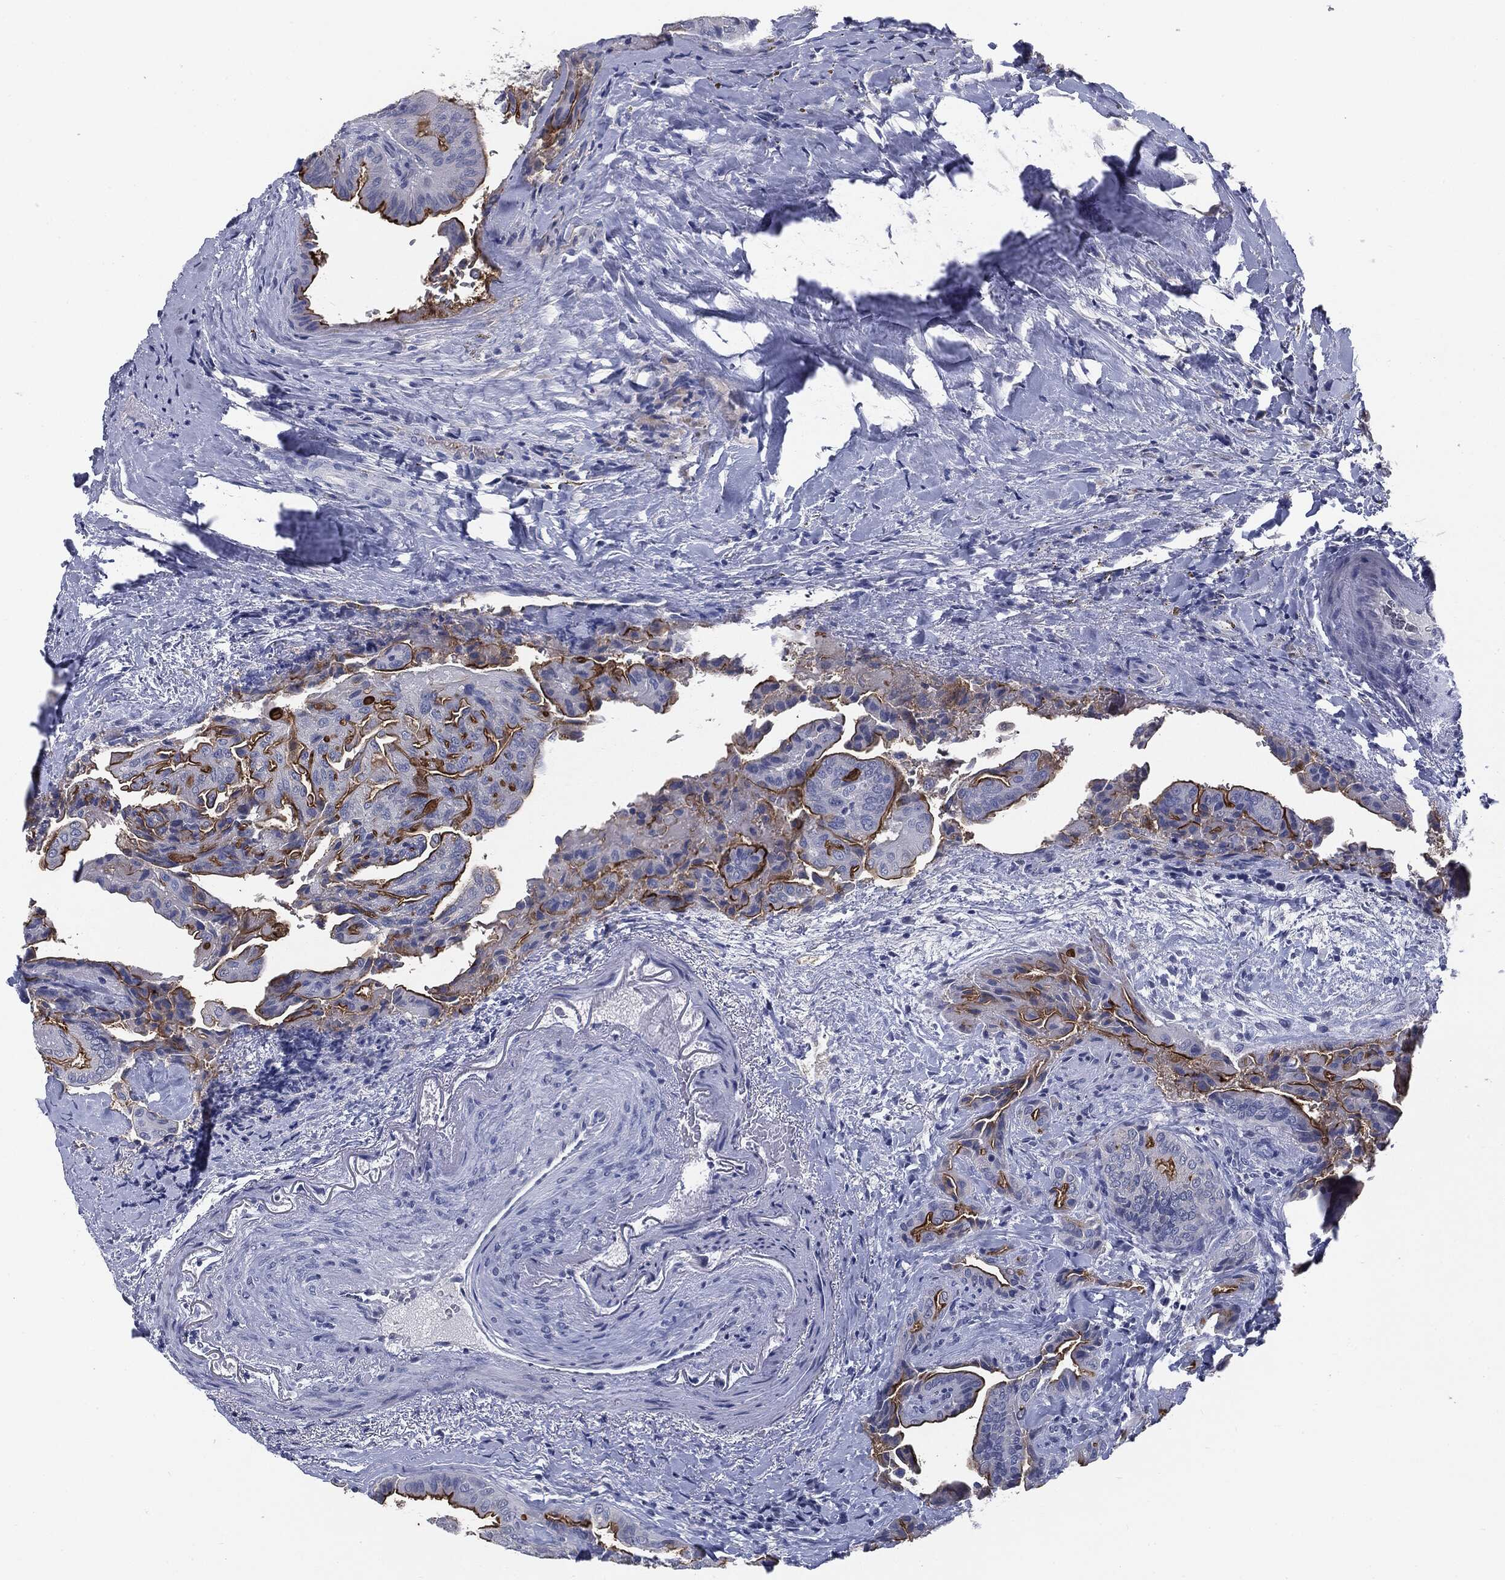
{"staining": {"intensity": "strong", "quantity": "25%-75%", "location": "cytoplasmic/membranous"}, "tissue": "thyroid cancer", "cell_type": "Tumor cells", "image_type": "cancer", "snomed": [{"axis": "morphology", "description": "Papillary adenocarcinoma, NOS"}, {"axis": "topography", "description": "Thyroid gland"}], "caption": "Immunohistochemical staining of thyroid cancer (papillary adenocarcinoma) reveals strong cytoplasmic/membranous protein positivity in approximately 25%-75% of tumor cells.", "gene": "MUC1", "patient": {"sex": "female", "age": 68}}